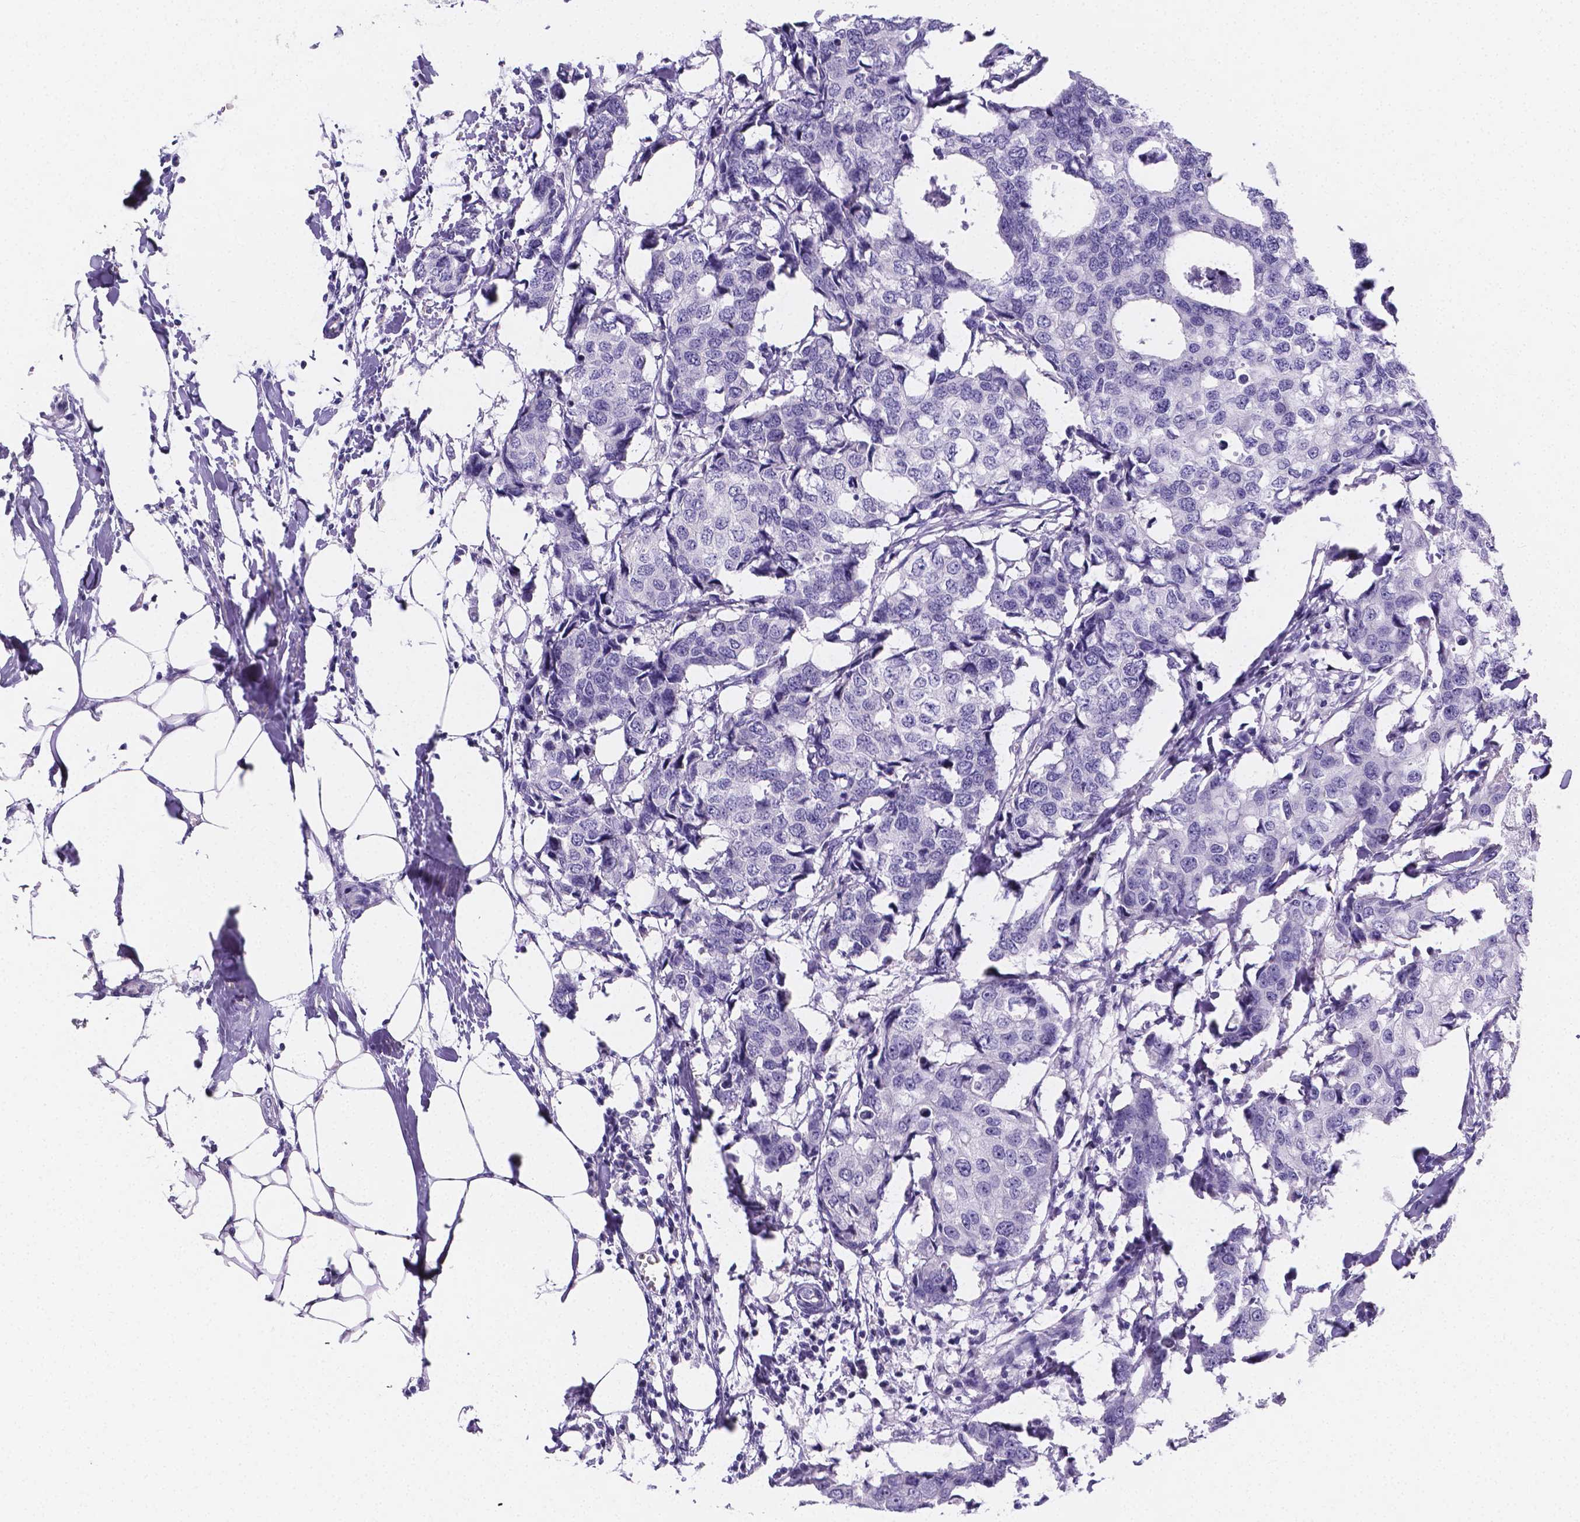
{"staining": {"intensity": "negative", "quantity": "none", "location": "none"}, "tissue": "breast cancer", "cell_type": "Tumor cells", "image_type": "cancer", "snomed": [{"axis": "morphology", "description": "Duct carcinoma"}, {"axis": "topography", "description": "Breast"}], "caption": "Protein analysis of breast cancer (invasive ductal carcinoma) demonstrates no significant staining in tumor cells.", "gene": "PLXNA4", "patient": {"sex": "female", "age": 27}}